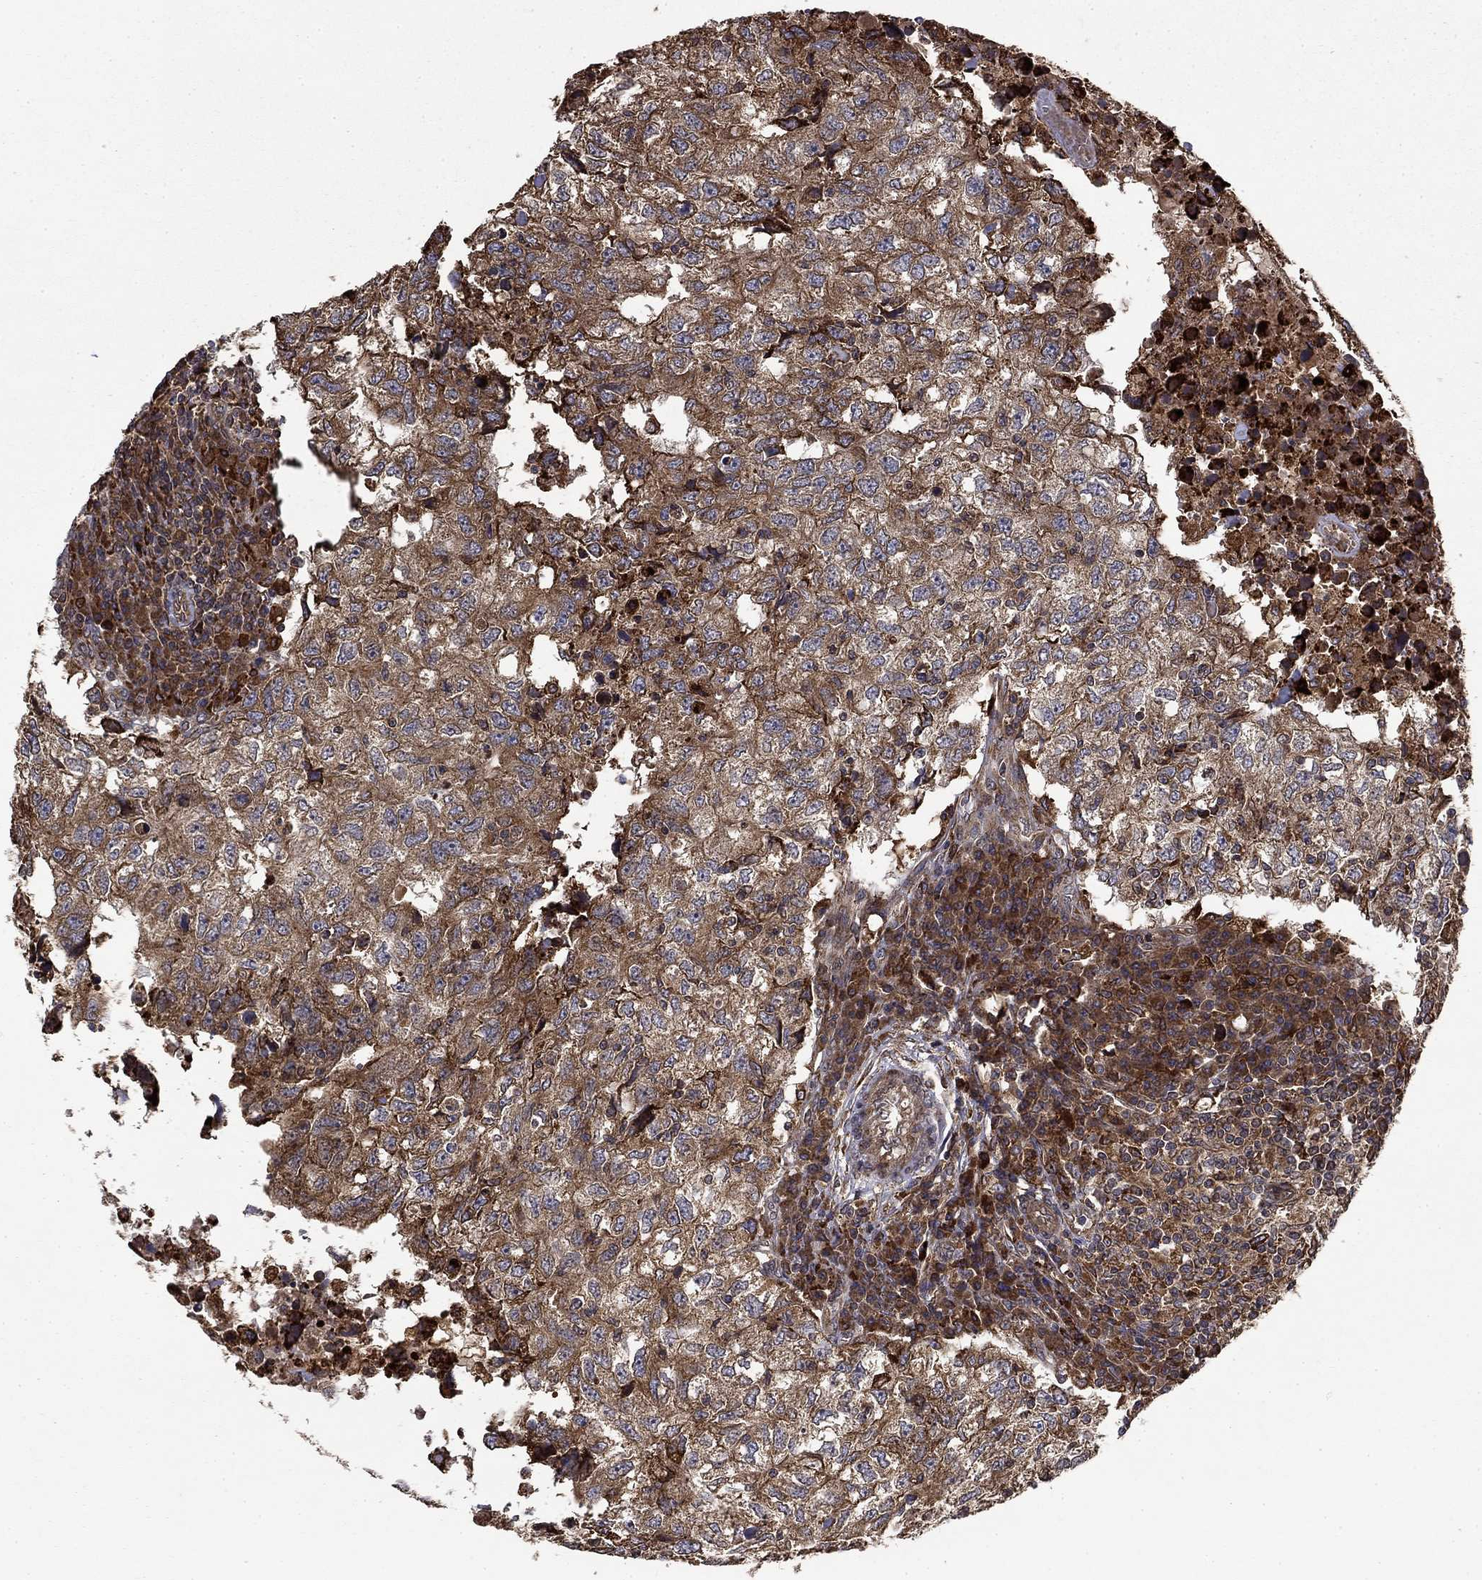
{"staining": {"intensity": "moderate", "quantity": "25%-75%", "location": "cytoplasmic/membranous"}, "tissue": "breast cancer", "cell_type": "Tumor cells", "image_type": "cancer", "snomed": [{"axis": "morphology", "description": "Duct carcinoma"}, {"axis": "topography", "description": "Breast"}], "caption": "Moderate cytoplasmic/membranous protein expression is appreciated in about 25%-75% of tumor cells in breast cancer.", "gene": "BABAM2", "patient": {"sex": "female", "age": 30}}